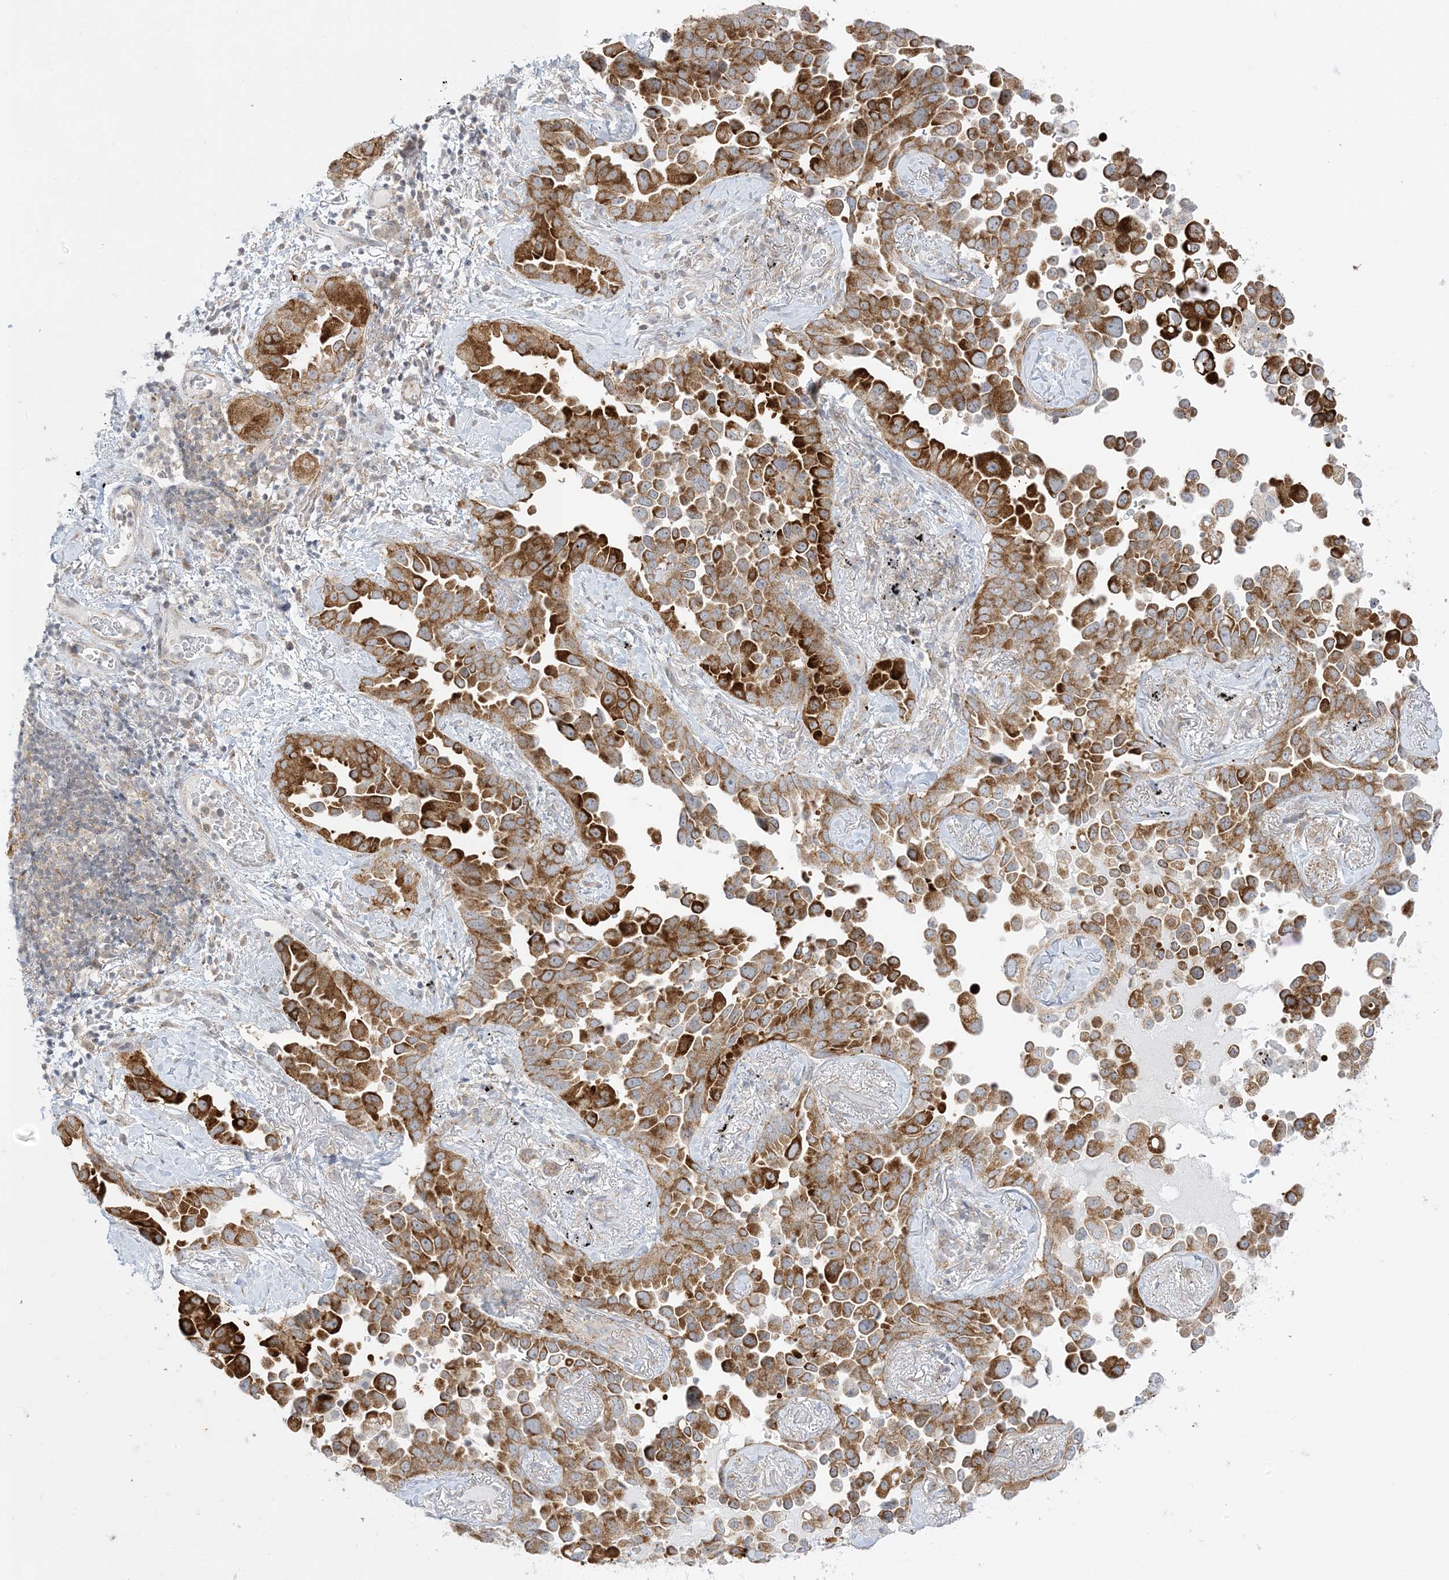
{"staining": {"intensity": "moderate", "quantity": ">75%", "location": "cytoplasmic/membranous"}, "tissue": "lung cancer", "cell_type": "Tumor cells", "image_type": "cancer", "snomed": [{"axis": "morphology", "description": "Adenocarcinoma, NOS"}, {"axis": "topography", "description": "Lung"}], "caption": "A high-resolution histopathology image shows IHC staining of lung cancer, which displays moderate cytoplasmic/membranous expression in about >75% of tumor cells. The staining is performed using DAB brown chromogen to label protein expression. The nuclei are counter-stained blue using hematoxylin.", "gene": "RAC1", "patient": {"sex": "female", "age": 67}}